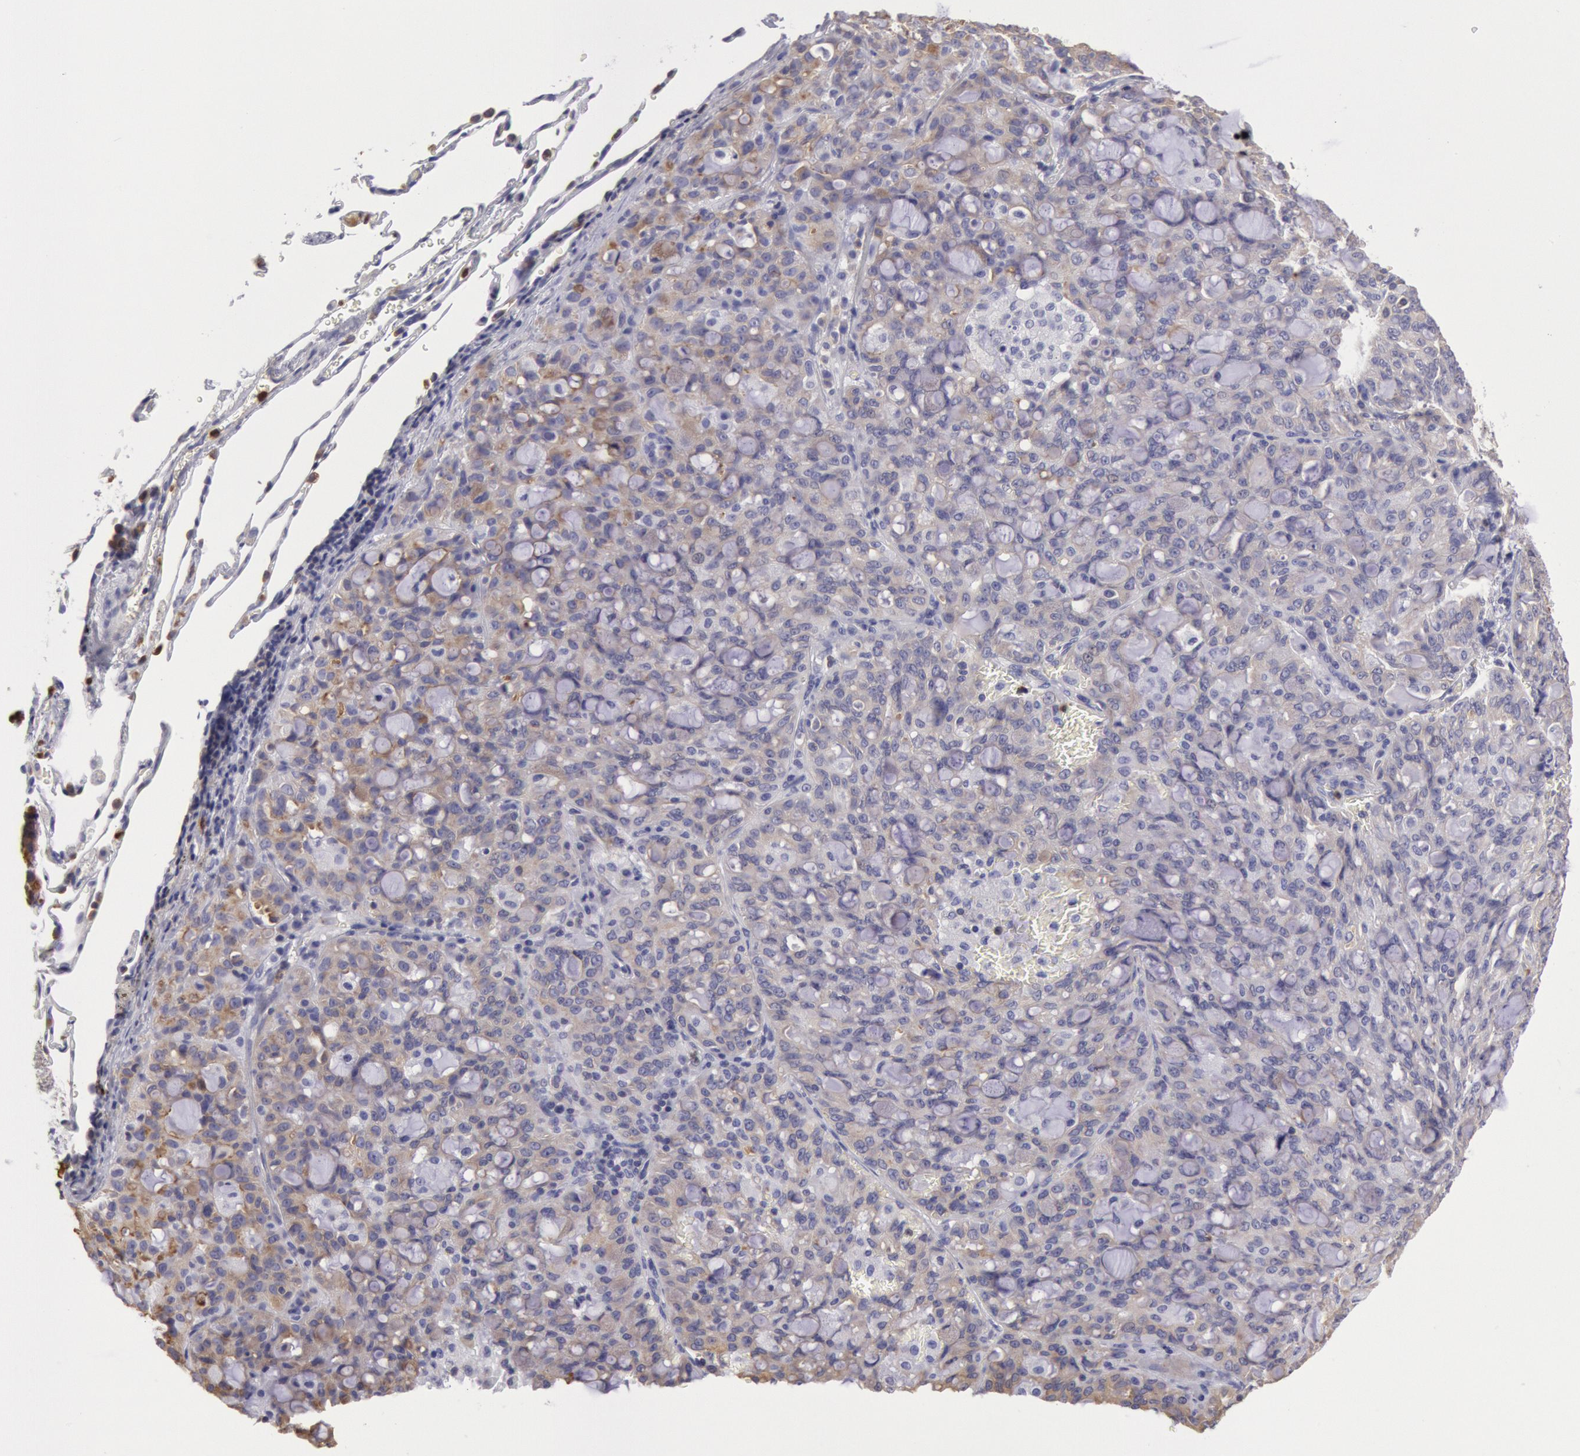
{"staining": {"intensity": "weak", "quantity": "<25%", "location": "cytoplasmic/membranous"}, "tissue": "lung cancer", "cell_type": "Tumor cells", "image_type": "cancer", "snomed": [{"axis": "morphology", "description": "Adenocarcinoma, NOS"}, {"axis": "topography", "description": "Lung"}], "caption": "This is an immunohistochemistry (IHC) micrograph of lung cancer (adenocarcinoma). There is no positivity in tumor cells.", "gene": "RAB27A", "patient": {"sex": "female", "age": 44}}